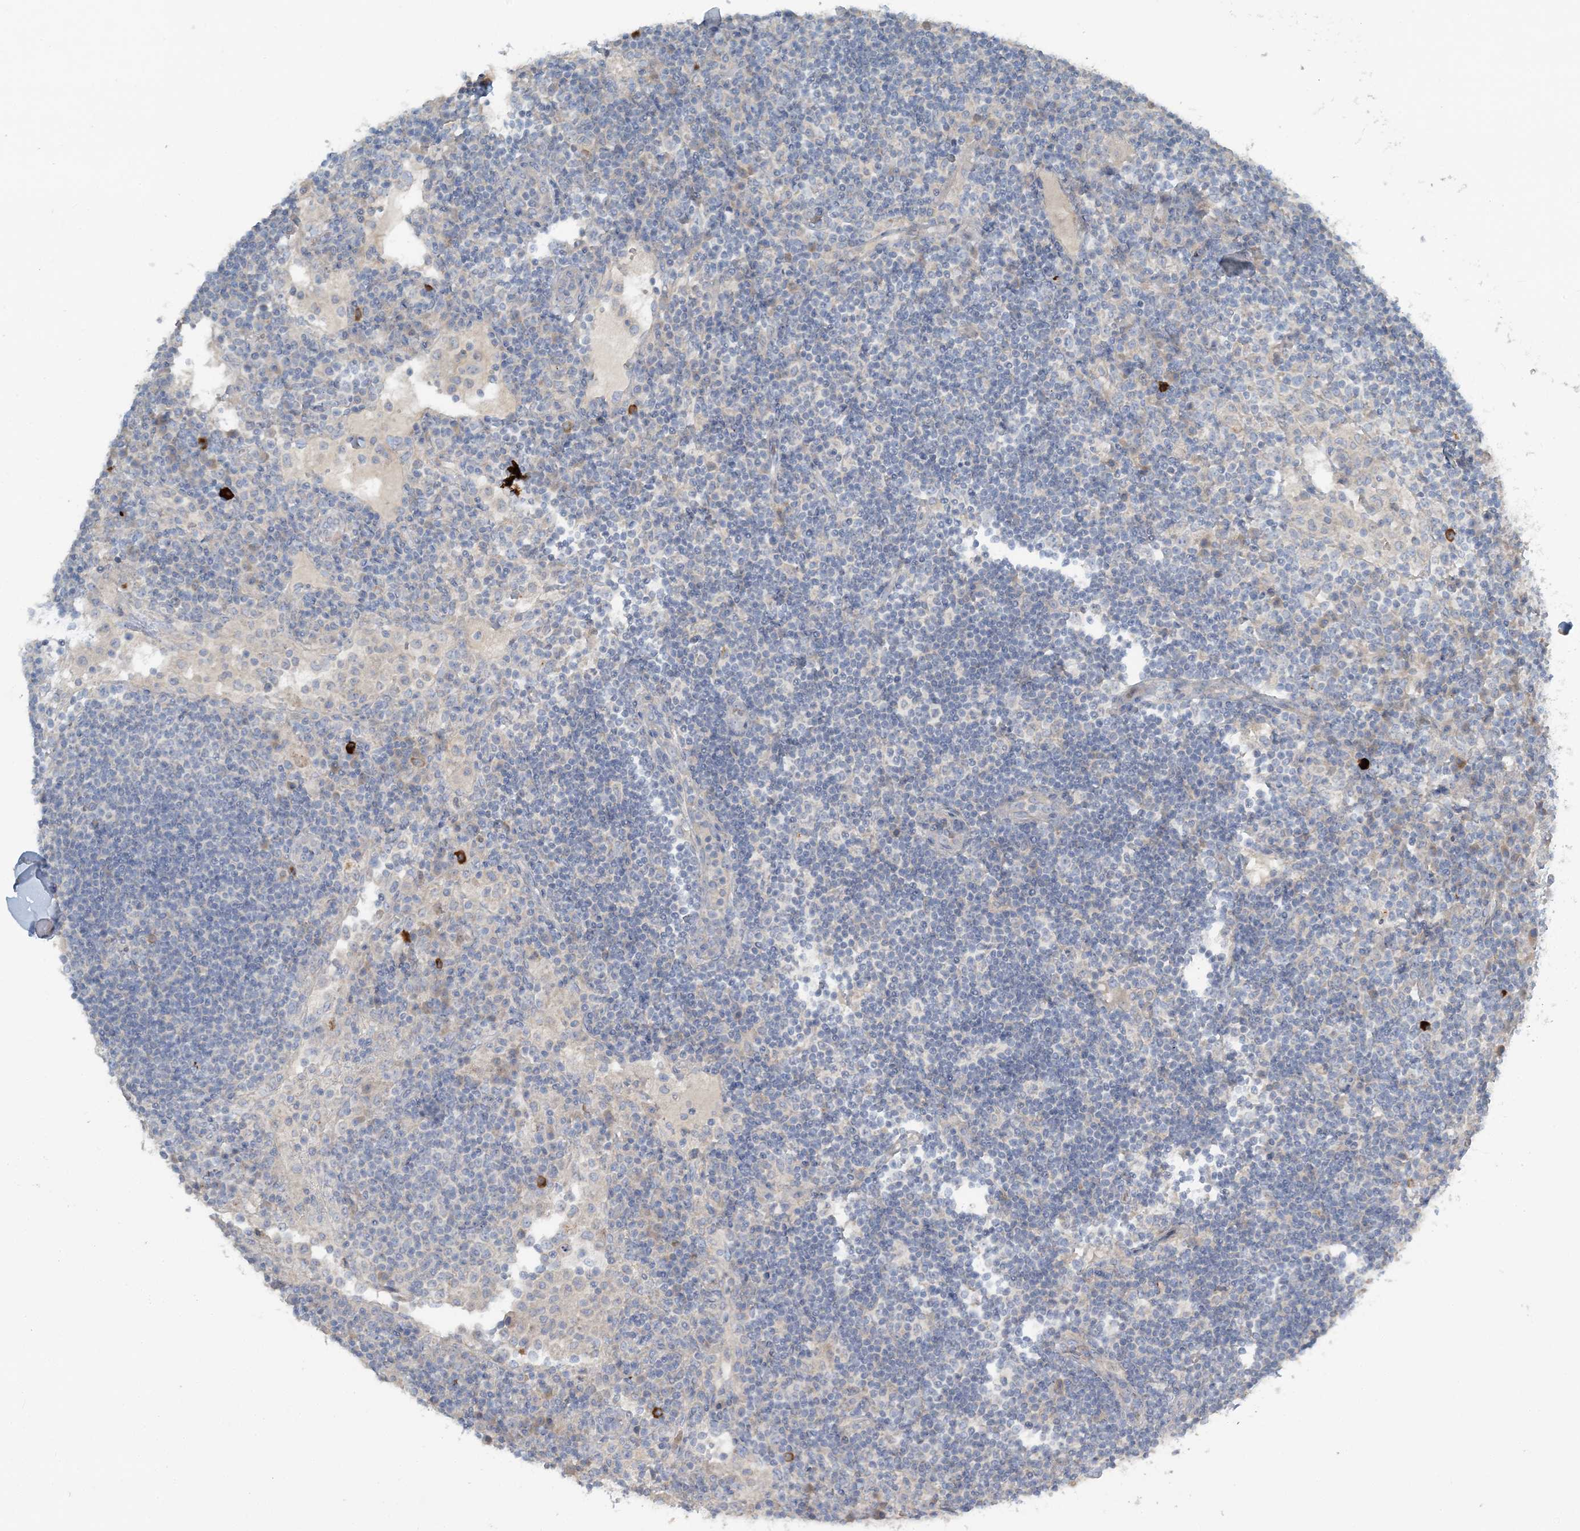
{"staining": {"intensity": "negative", "quantity": "none", "location": "none"}, "tissue": "lymph node", "cell_type": "Germinal center cells", "image_type": "normal", "snomed": [{"axis": "morphology", "description": "Normal tissue, NOS"}, {"axis": "topography", "description": "Lymph node"}], "caption": "This is an immunohistochemistry (IHC) micrograph of normal lymph node. There is no expression in germinal center cells.", "gene": "SLC4A10", "patient": {"sex": "female", "age": 53}}